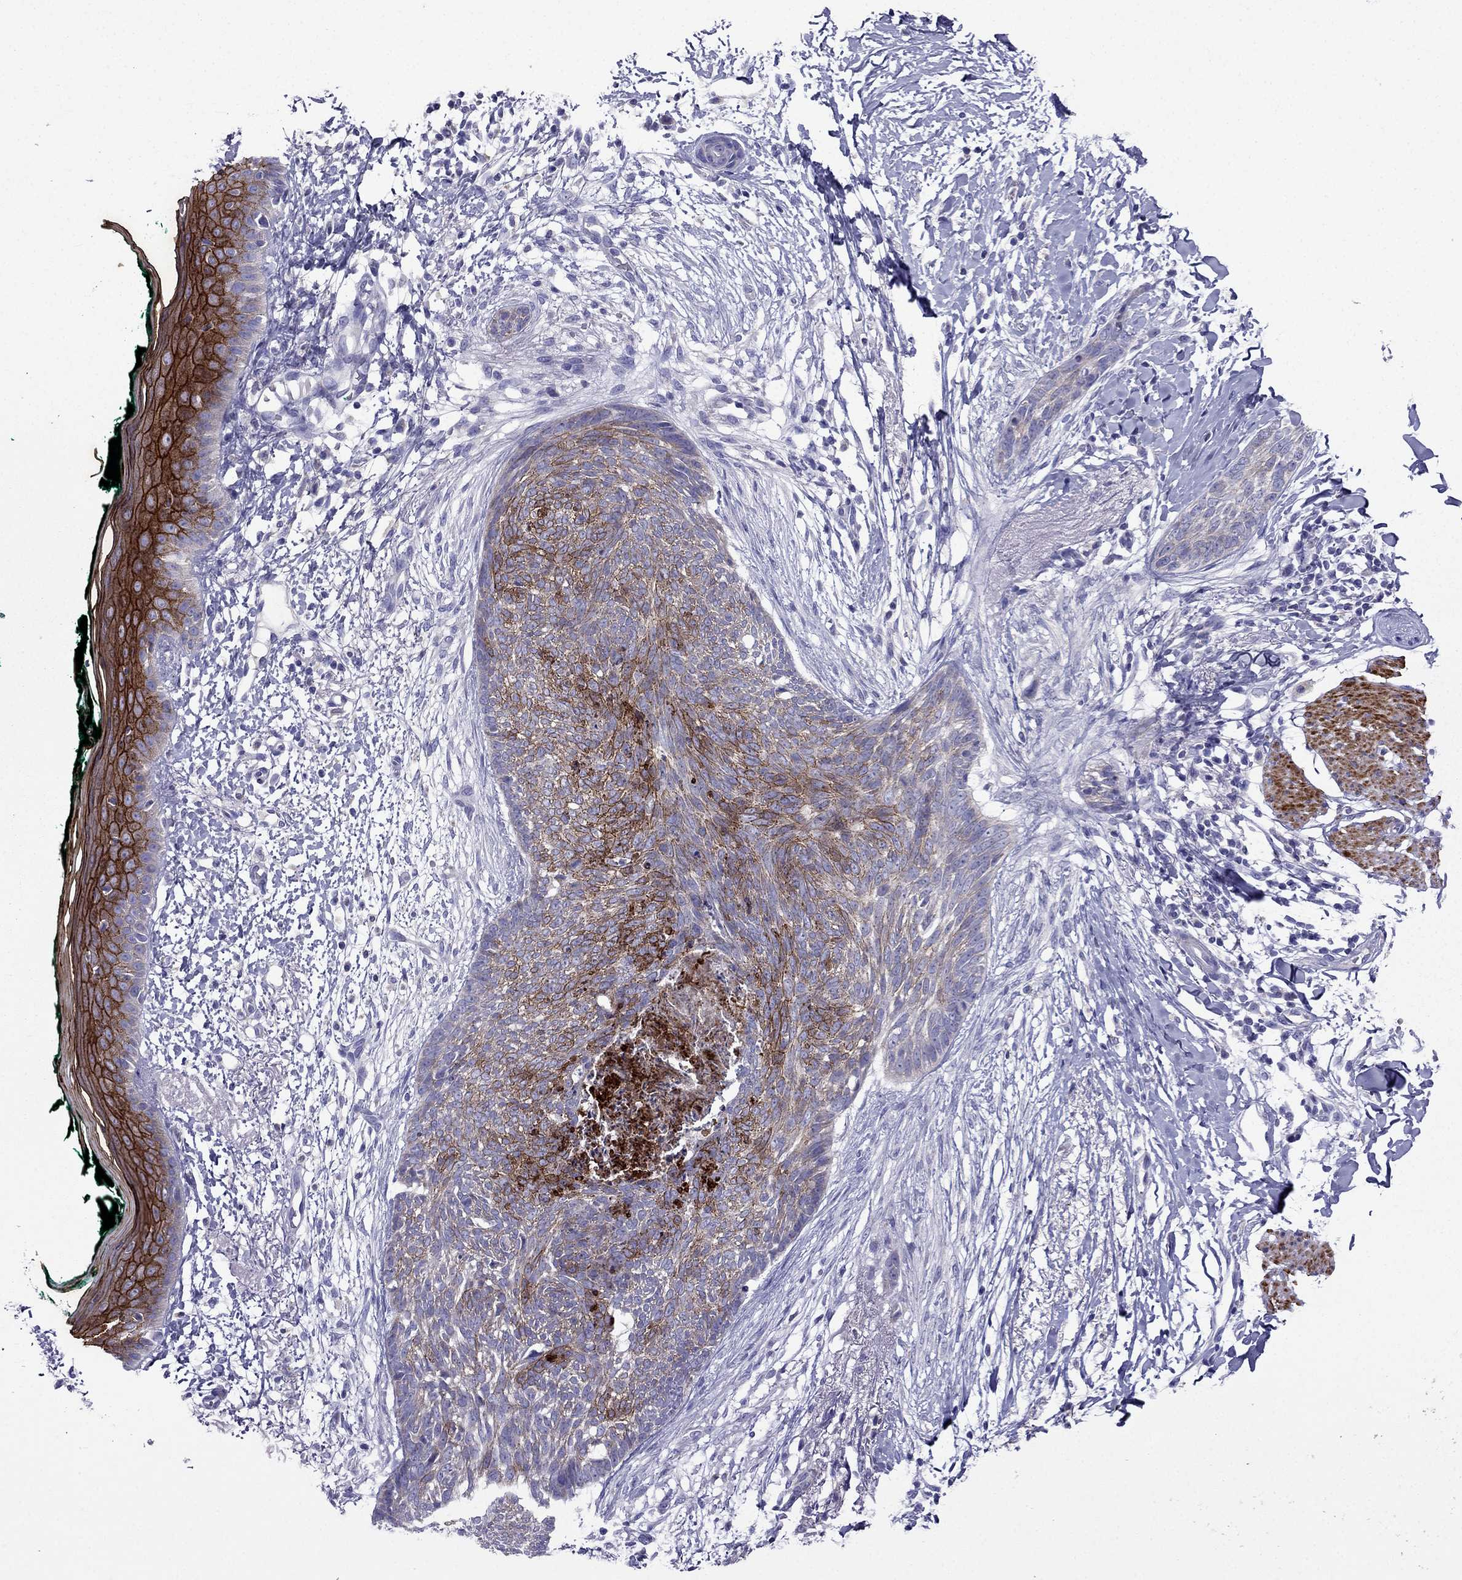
{"staining": {"intensity": "strong", "quantity": "25%-75%", "location": "cytoplasmic/membranous"}, "tissue": "skin cancer", "cell_type": "Tumor cells", "image_type": "cancer", "snomed": [{"axis": "morphology", "description": "Normal tissue, NOS"}, {"axis": "morphology", "description": "Basal cell carcinoma"}, {"axis": "topography", "description": "Skin"}], "caption": "This micrograph shows immunohistochemistry (IHC) staining of basal cell carcinoma (skin), with high strong cytoplasmic/membranous staining in about 25%-75% of tumor cells.", "gene": "DSC1", "patient": {"sex": "male", "age": 84}}